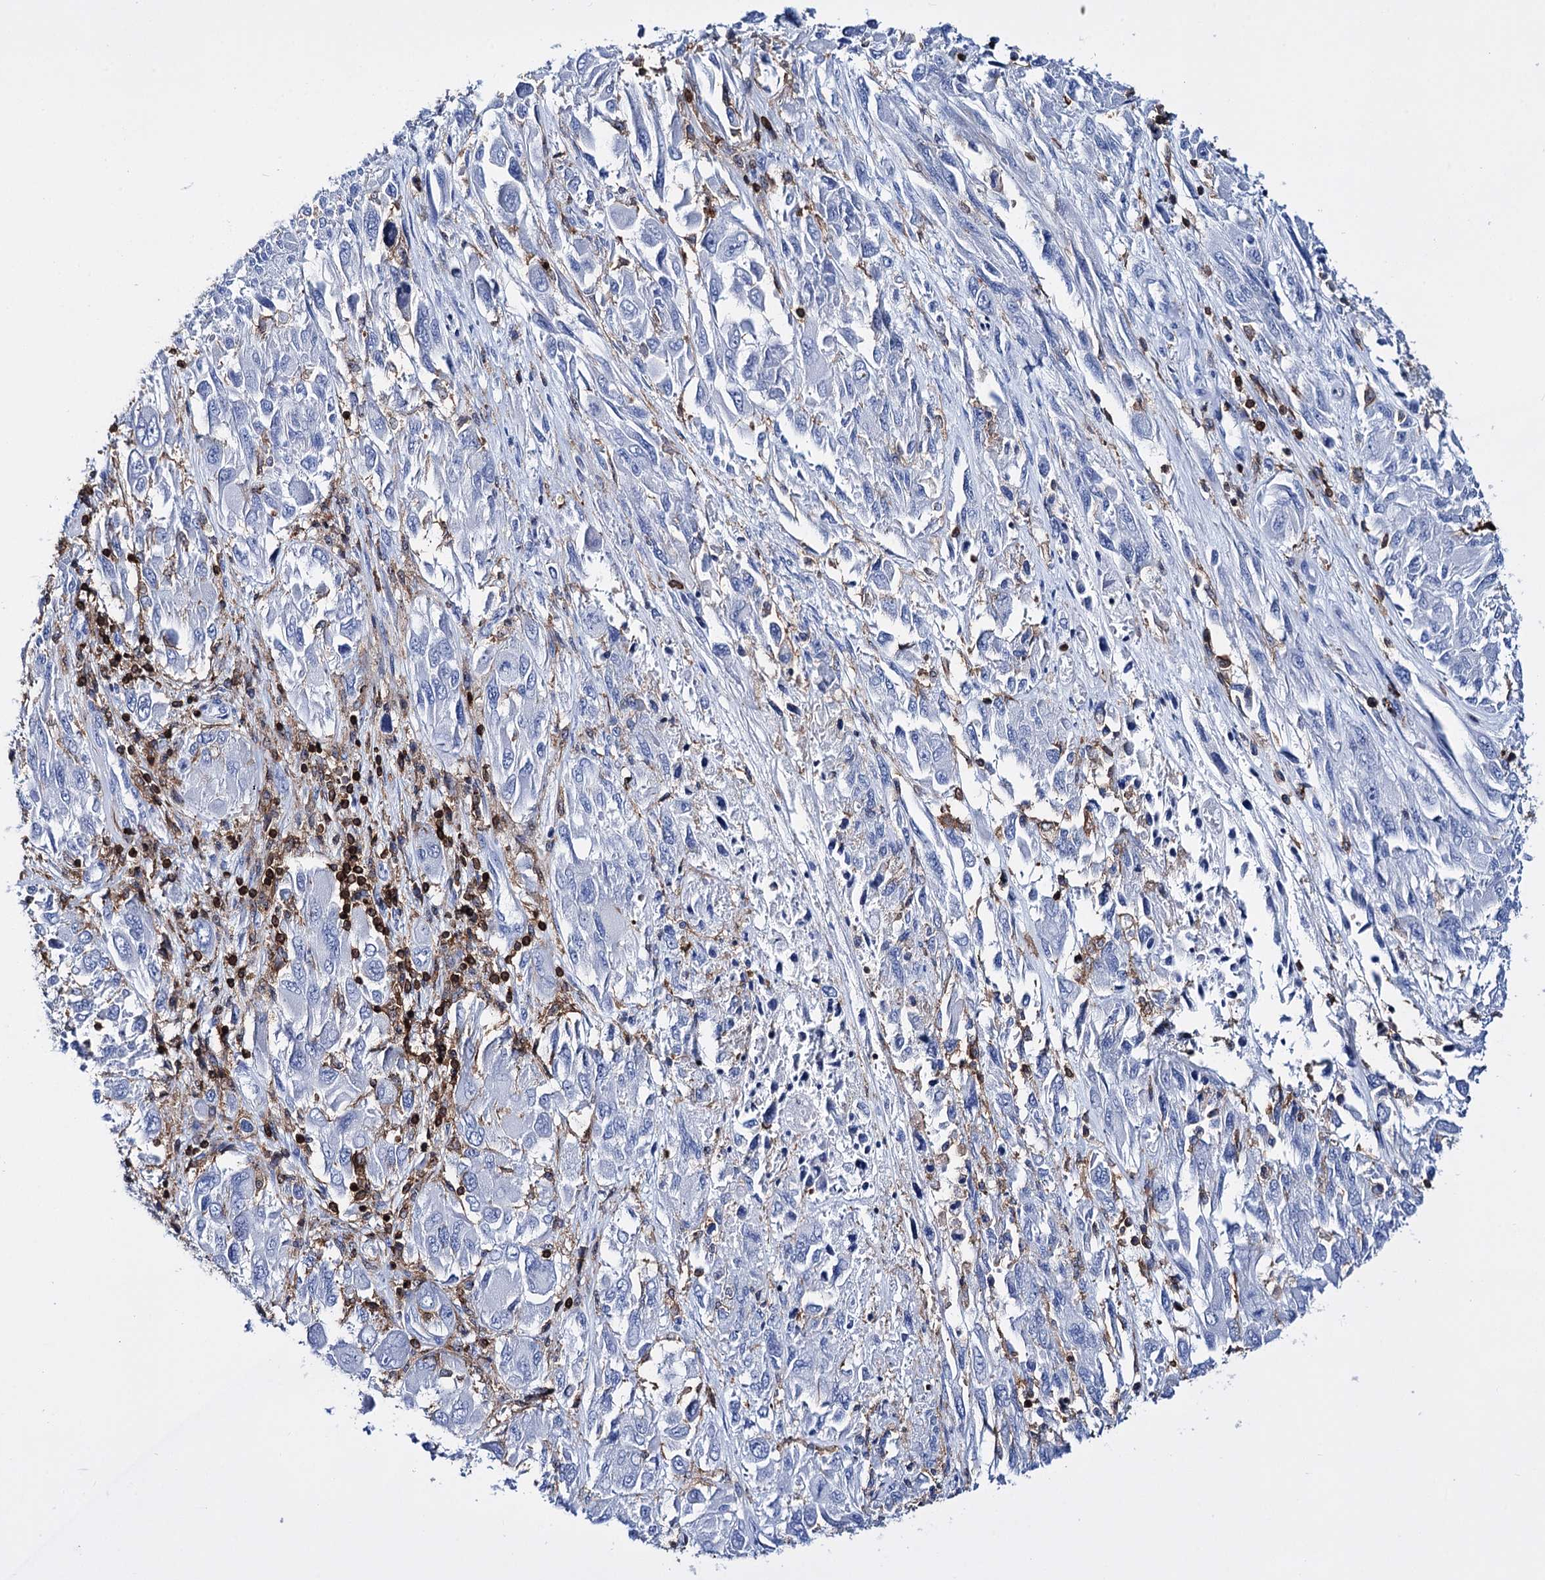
{"staining": {"intensity": "negative", "quantity": "none", "location": "none"}, "tissue": "melanoma", "cell_type": "Tumor cells", "image_type": "cancer", "snomed": [{"axis": "morphology", "description": "Malignant melanoma, NOS"}, {"axis": "topography", "description": "Skin"}], "caption": "Protein analysis of melanoma reveals no significant positivity in tumor cells.", "gene": "DEF6", "patient": {"sex": "female", "age": 91}}